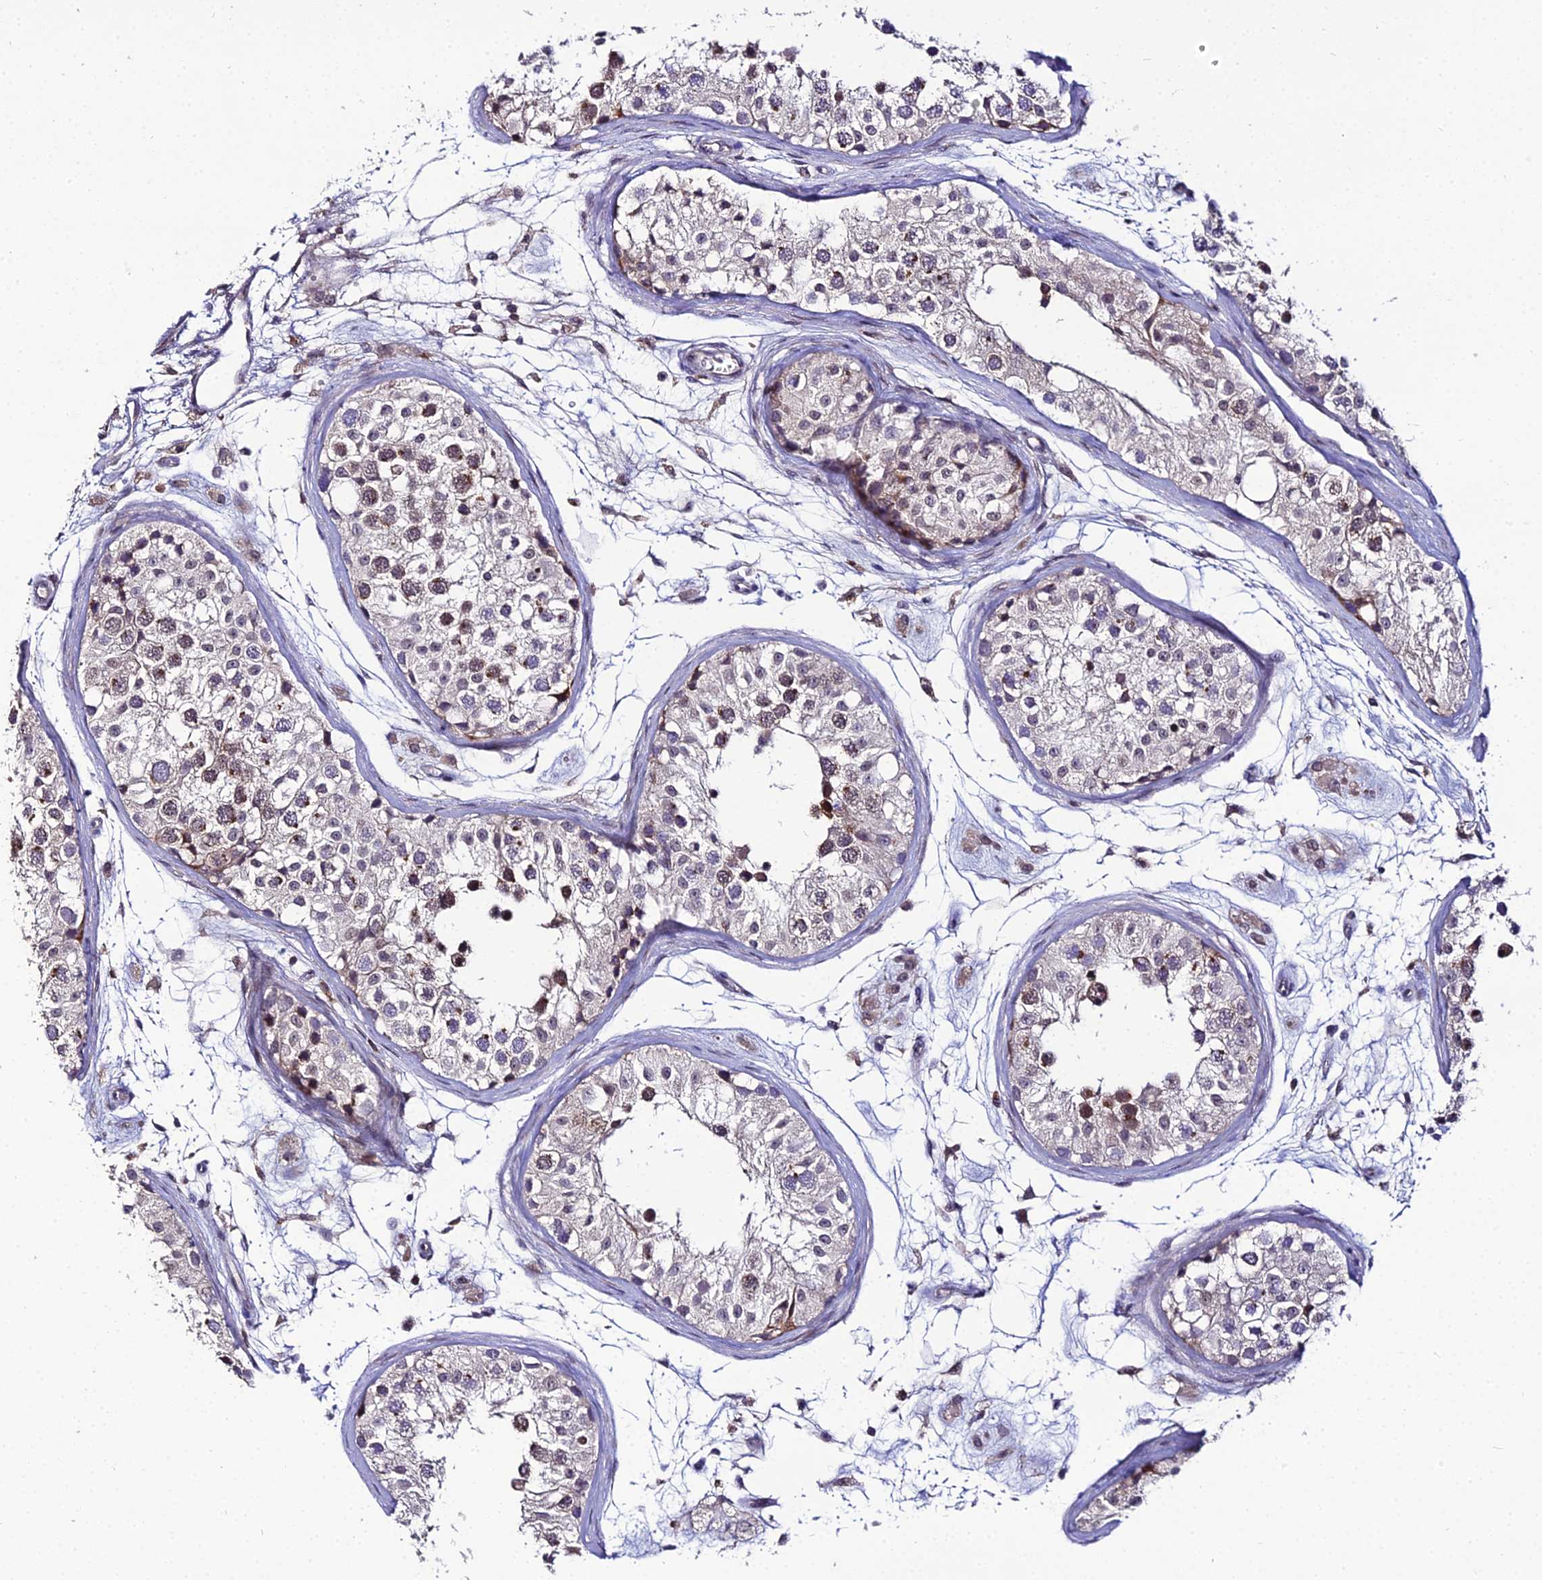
{"staining": {"intensity": "moderate", "quantity": "25%-75%", "location": "cytoplasmic/membranous"}, "tissue": "testis", "cell_type": "Cells in seminiferous ducts", "image_type": "normal", "snomed": [{"axis": "morphology", "description": "Normal tissue, NOS"}, {"axis": "morphology", "description": "Adenocarcinoma, metastatic, NOS"}, {"axis": "topography", "description": "Testis"}], "caption": "Moderate cytoplasmic/membranous positivity is appreciated in about 25%-75% of cells in seminiferous ducts in normal testis. The staining was performed using DAB, with brown indicating positive protein expression. Nuclei are stained blue with hematoxylin.", "gene": "TROAP", "patient": {"sex": "male", "age": 26}}